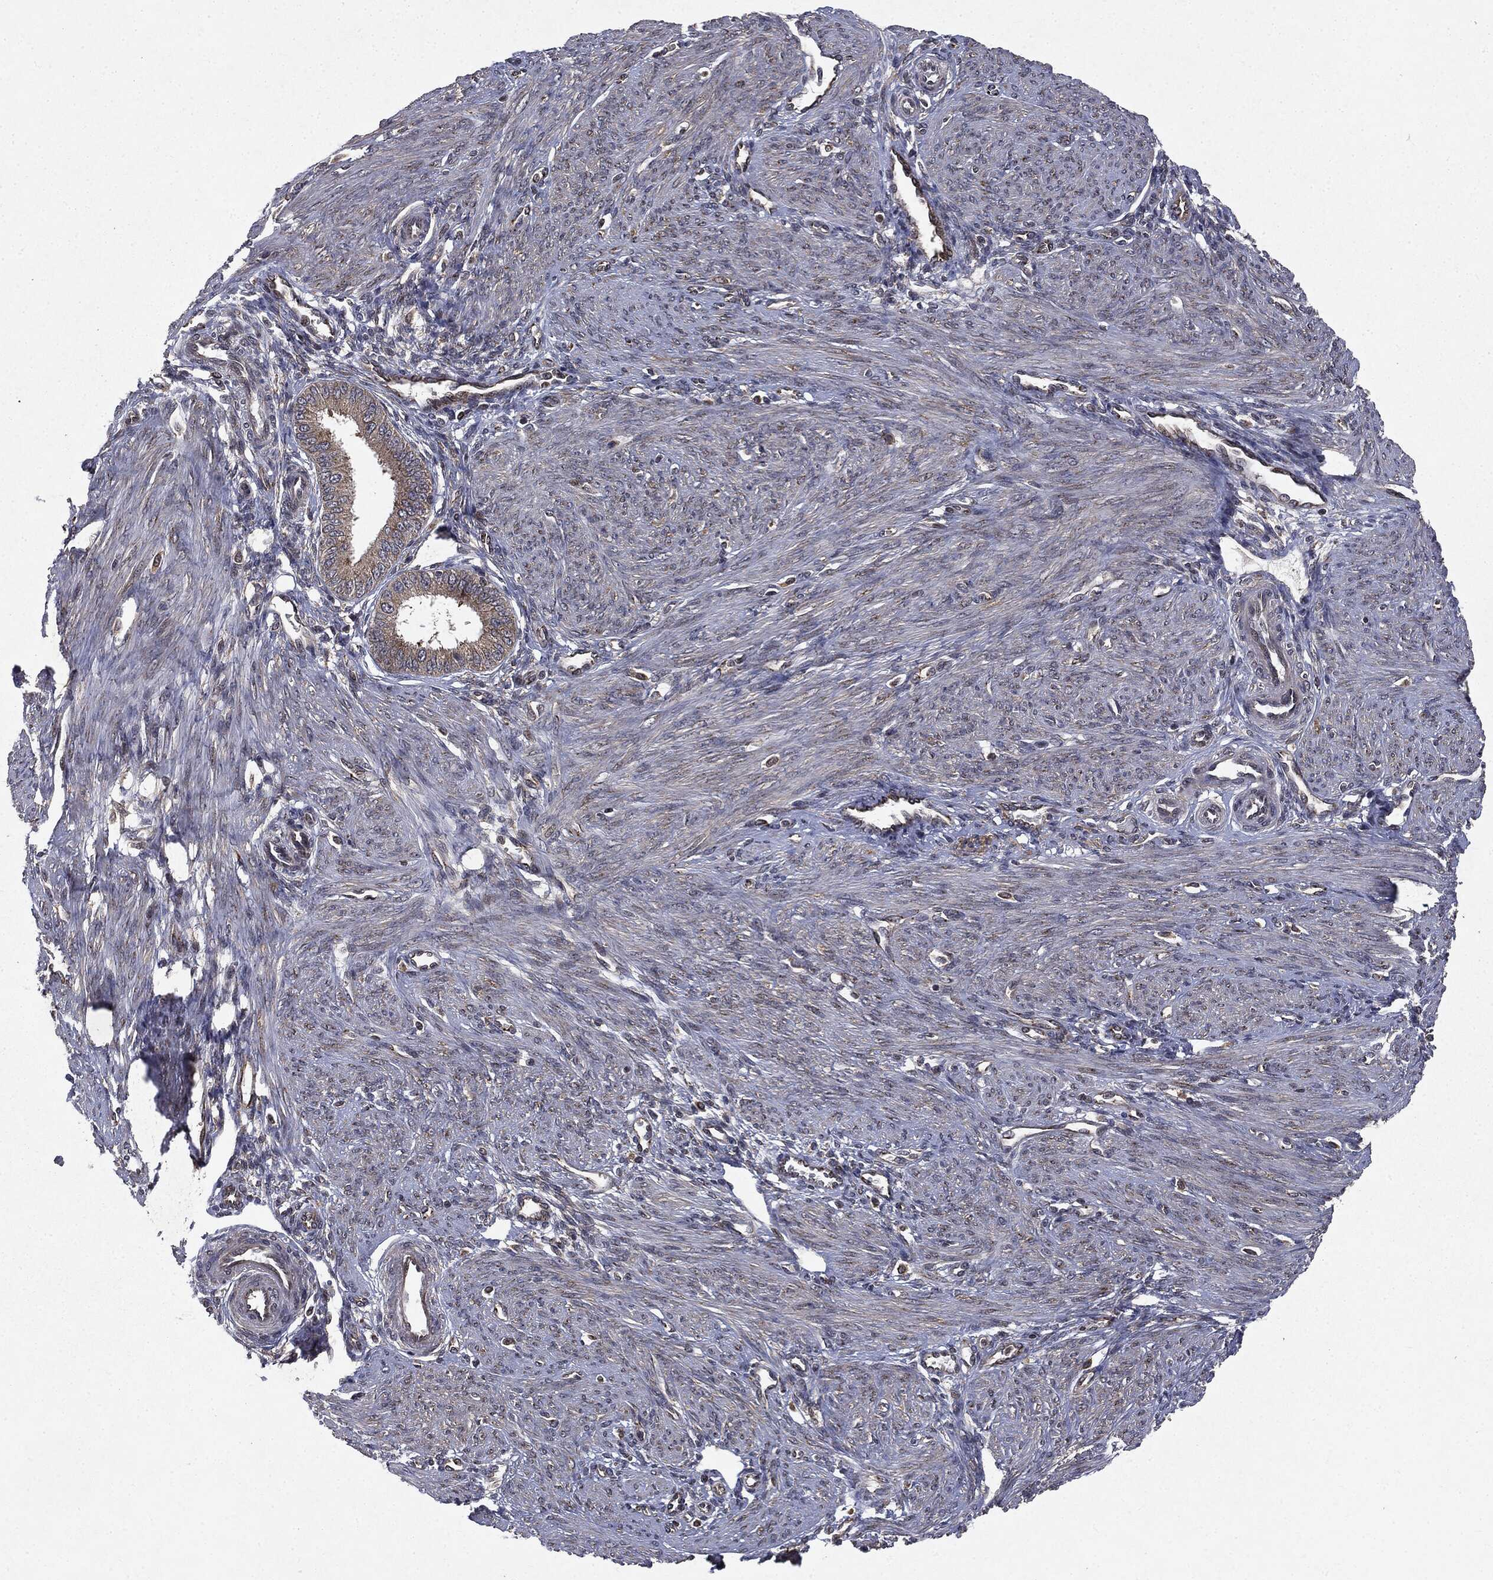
{"staining": {"intensity": "moderate", "quantity": "<25%", "location": "cytoplasmic/membranous"}, "tissue": "endometrium", "cell_type": "Cells in endometrial stroma", "image_type": "normal", "snomed": [{"axis": "morphology", "description": "Normal tissue, NOS"}, {"axis": "topography", "description": "Endometrium"}], "caption": "Protein staining of benign endometrium reveals moderate cytoplasmic/membranous positivity in approximately <25% of cells in endometrial stroma.", "gene": "PLPPR2", "patient": {"sex": "female", "age": 39}}